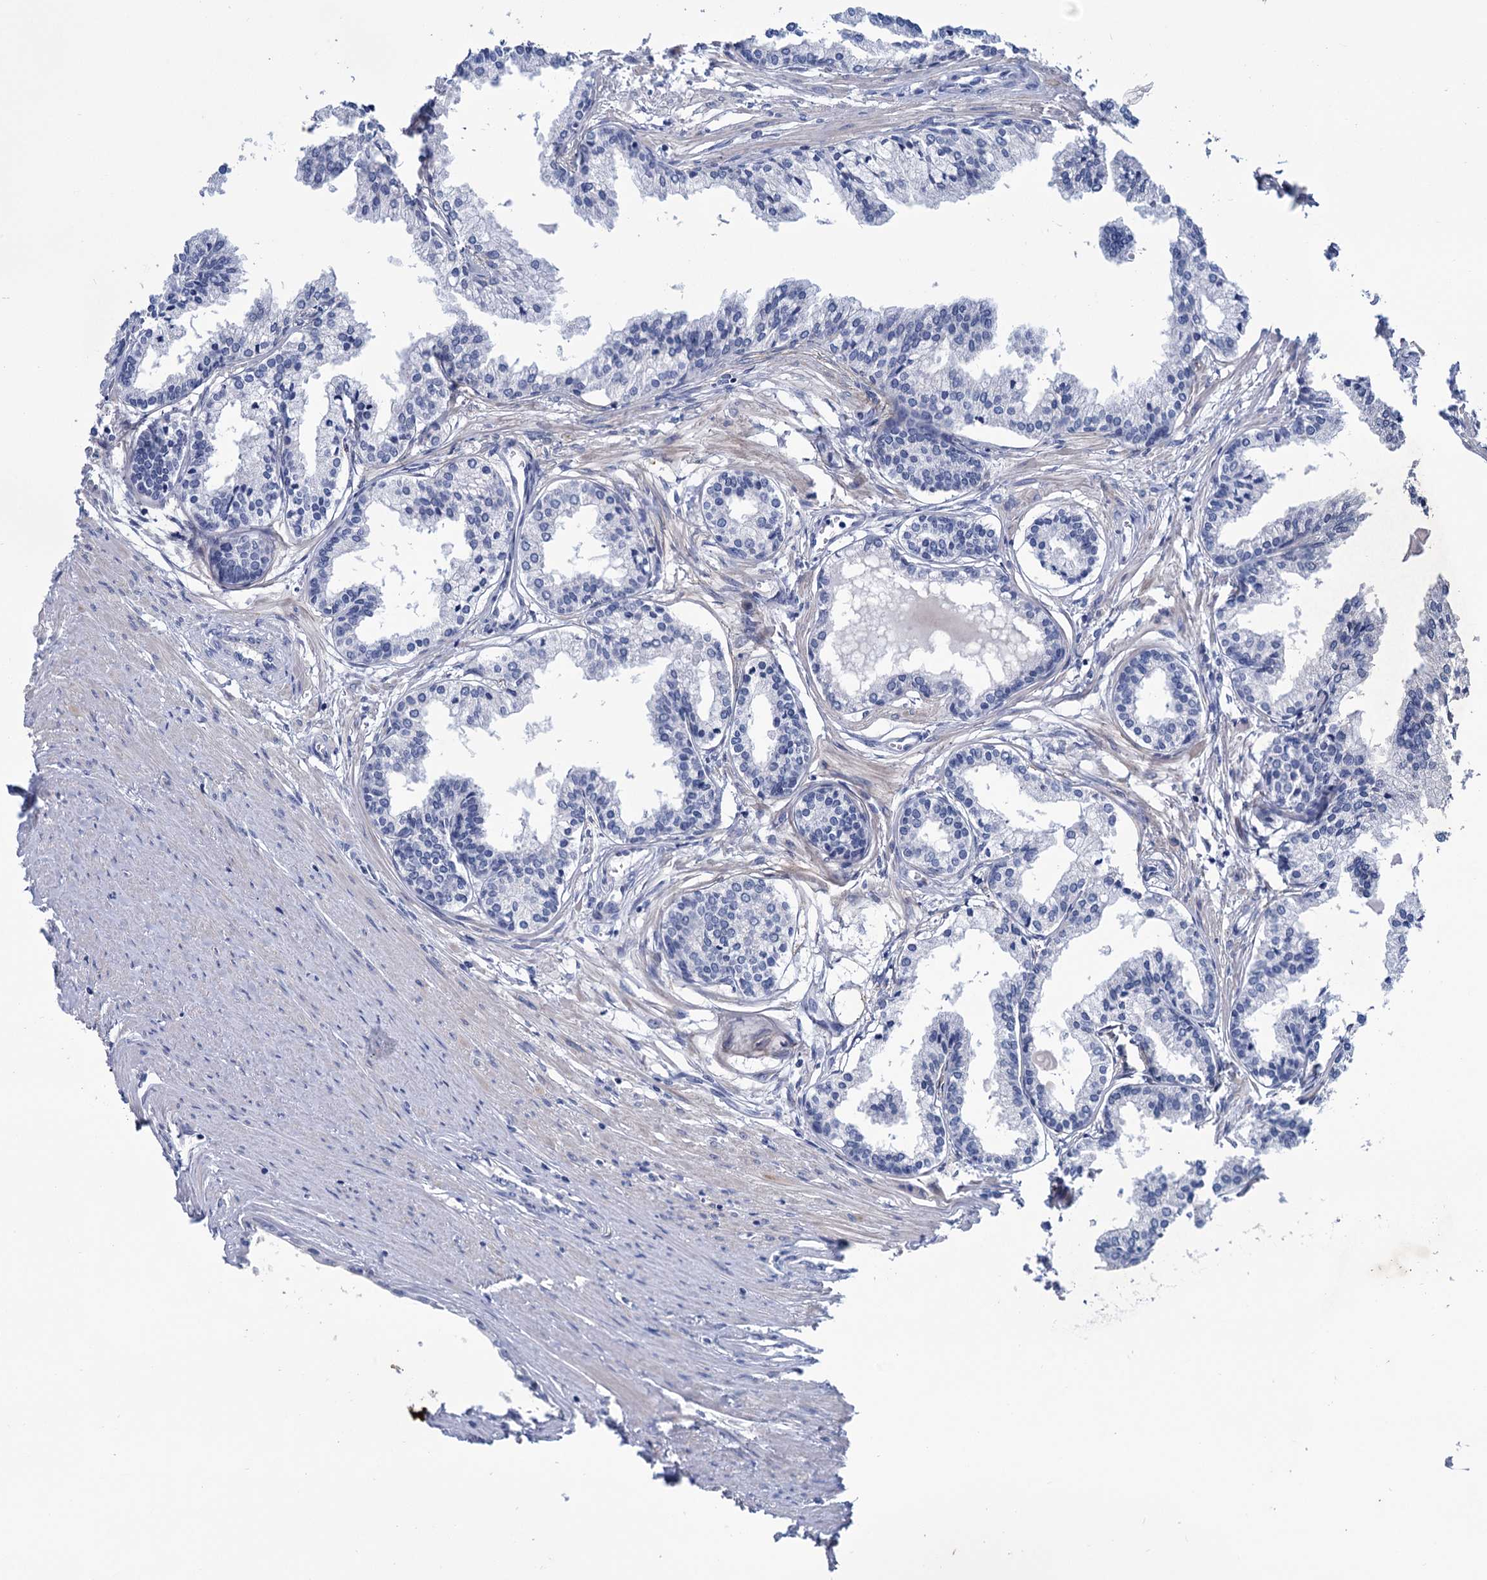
{"staining": {"intensity": "negative", "quantity": "none", "location": "none"}, "tissue": "prostate cancer", "cell_type": "Tumor cells", "image_type": "cancer", "snomed": [{"axis": "morphology", "description": "Adenocarcinoma, High grade"}, {"axis": "topography", "description": "Prostate"}], "caption": "This photomicrograph is of adenocarcinoma (high-grade) (prostate) stained with IHC to label a protein in brown with the nuclei are counter-stained blue. There is no positivity in tumor cells.", "gene": "MYOZ3", "patient": {"sex": "male", "age": 68}}